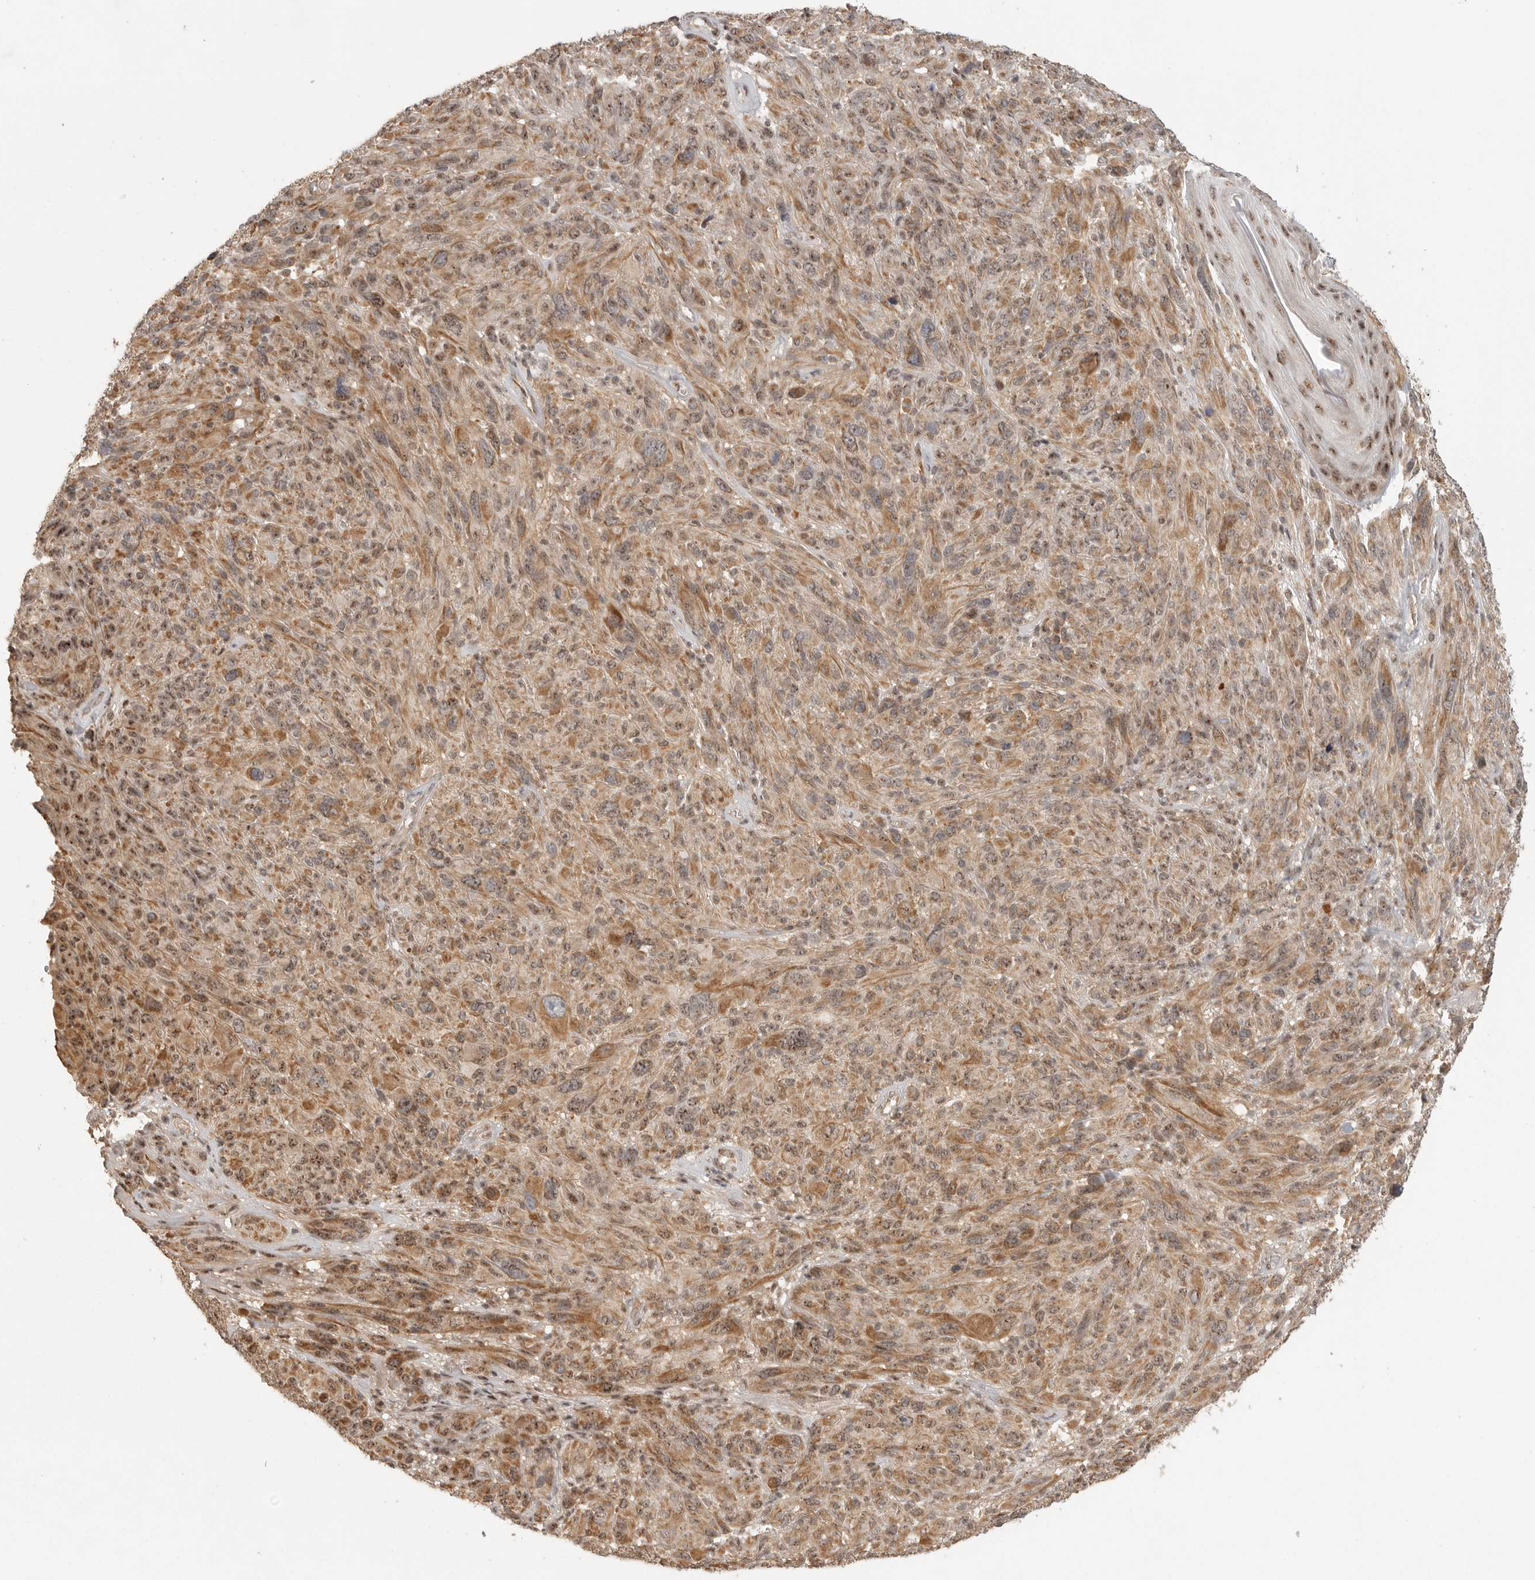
{"staining": {"intensity": "moderate", "quantity": ">75%", "location": "cytoplasmic/membranous,nuclear"}, "tissue": "melanoma", "cell_type": "Tumor cells", "image_type": "cancer", "snomed": [{"axis": "morphology", "description": "Malignant melanoma, NOS"}, {"axis": "topography", "description": "Skin of head"}], "caption": "Melanoma stained with DAB immunohistochemistry exhibits medium levels of moderate cytoplasmic/membranous and nuclear expression in approximately >75% of tumor cells.", "gene": "POMP", "patient": {"sex": "male", "age": 96}}